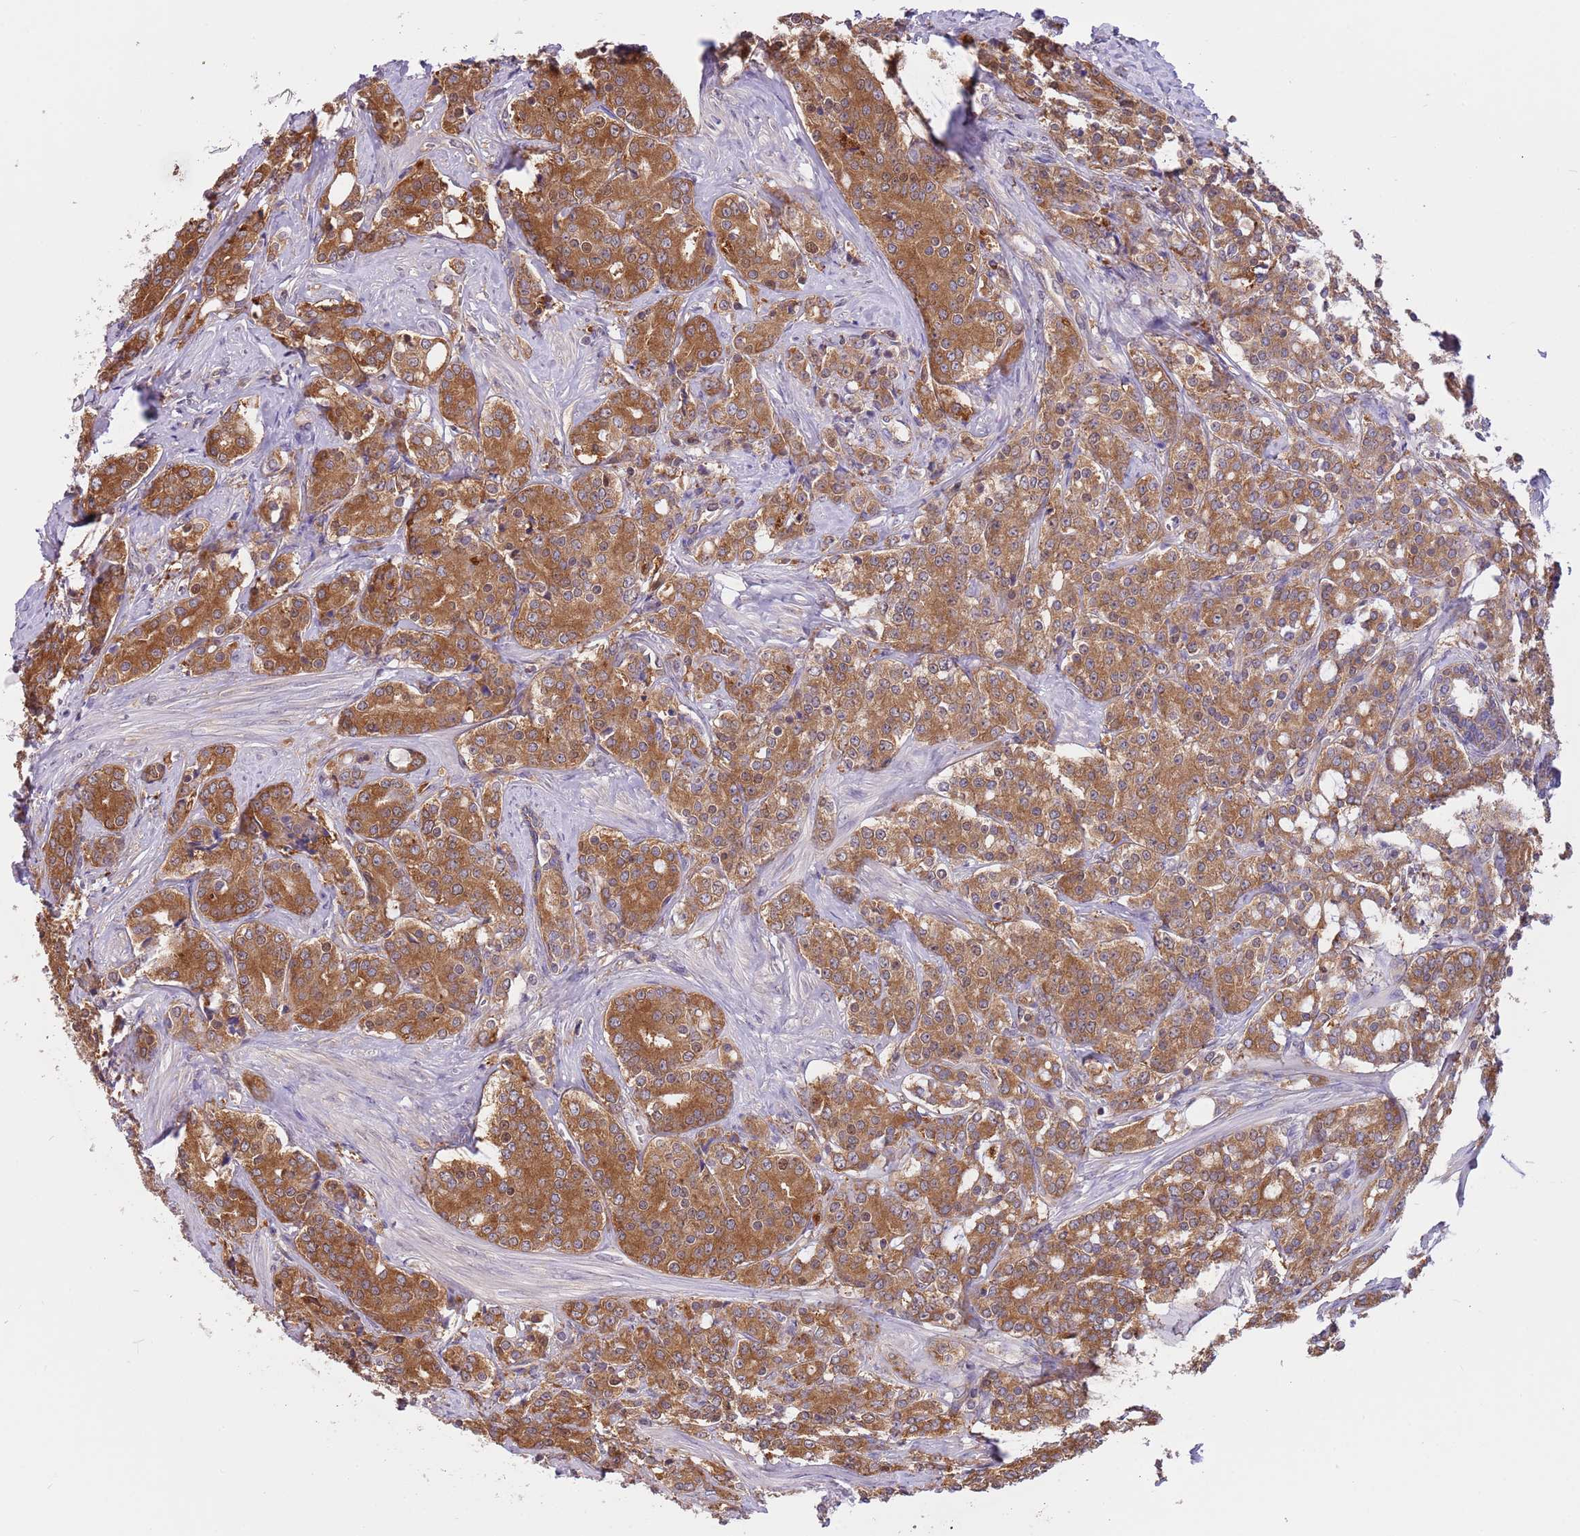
{"staining": {"intensity": "strong", "quantity": ">75%", "location": "cytoplasmic/membranous"}, "tissue": "prostate cancer", "cell_type": "Tumor cells", "image_type": "cancer", "snomed": [{"axis": "morphology", "description": "Adenocarcinoma, High grade"}, {"axis": "topography", "description": "Prostate"}], "caption": "Prostate cancer (adenocarcinoma (high-grade)) stained for a protein (brown) shows strong cytoplasmic/membranous positive staining in about >75% of tumor cells.", "gene": "STIP1", "patient": {"sex": "male", "age": 62}}